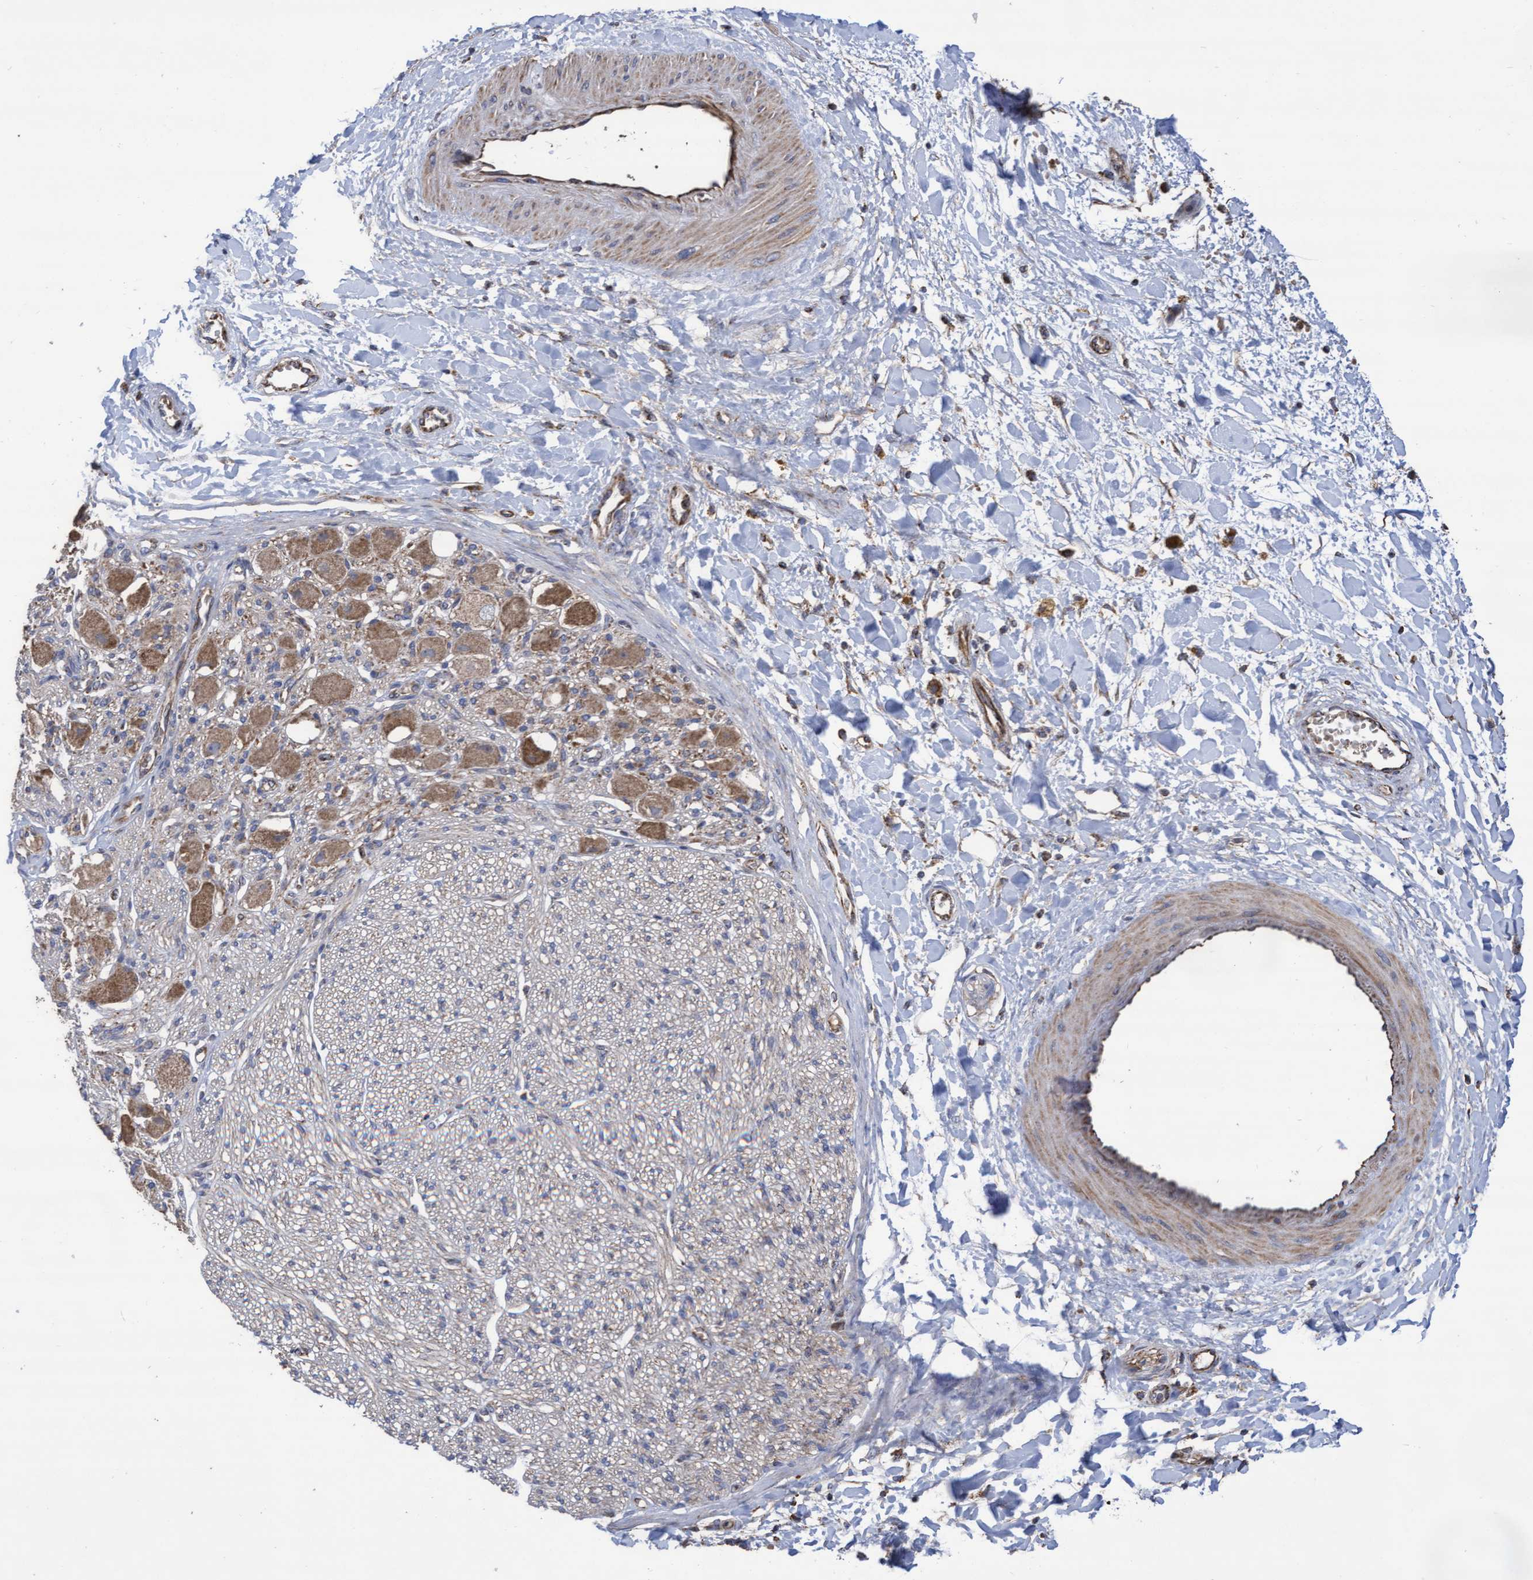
{"staining": {"intensity": "moderate", "quantity": ">75%", "location": "cytoplasmic/membranous"}, "tissue": "soft tissue", "cell_type": "Fibroblasts", "image_type": "normal", "snomed": [{"axis": "morphology", "description": "Normal tissue, NOS"}, {"axis": "topography", "description": "Kidney"}, {"axis": "topography", "description": "Peripheral nerve tissue"}], "caption": "Protein staining exhibits moderate cytoplasmic/membranous positivity in about >75% of fibroblasts in normal soft tissue. The protein is stained brown, and the nuclei are stained in blue (DAB IHC with brightfield microscopy, high magnification).", "gene": "COBL", "patient": {"sex": "male", "age": 7}}